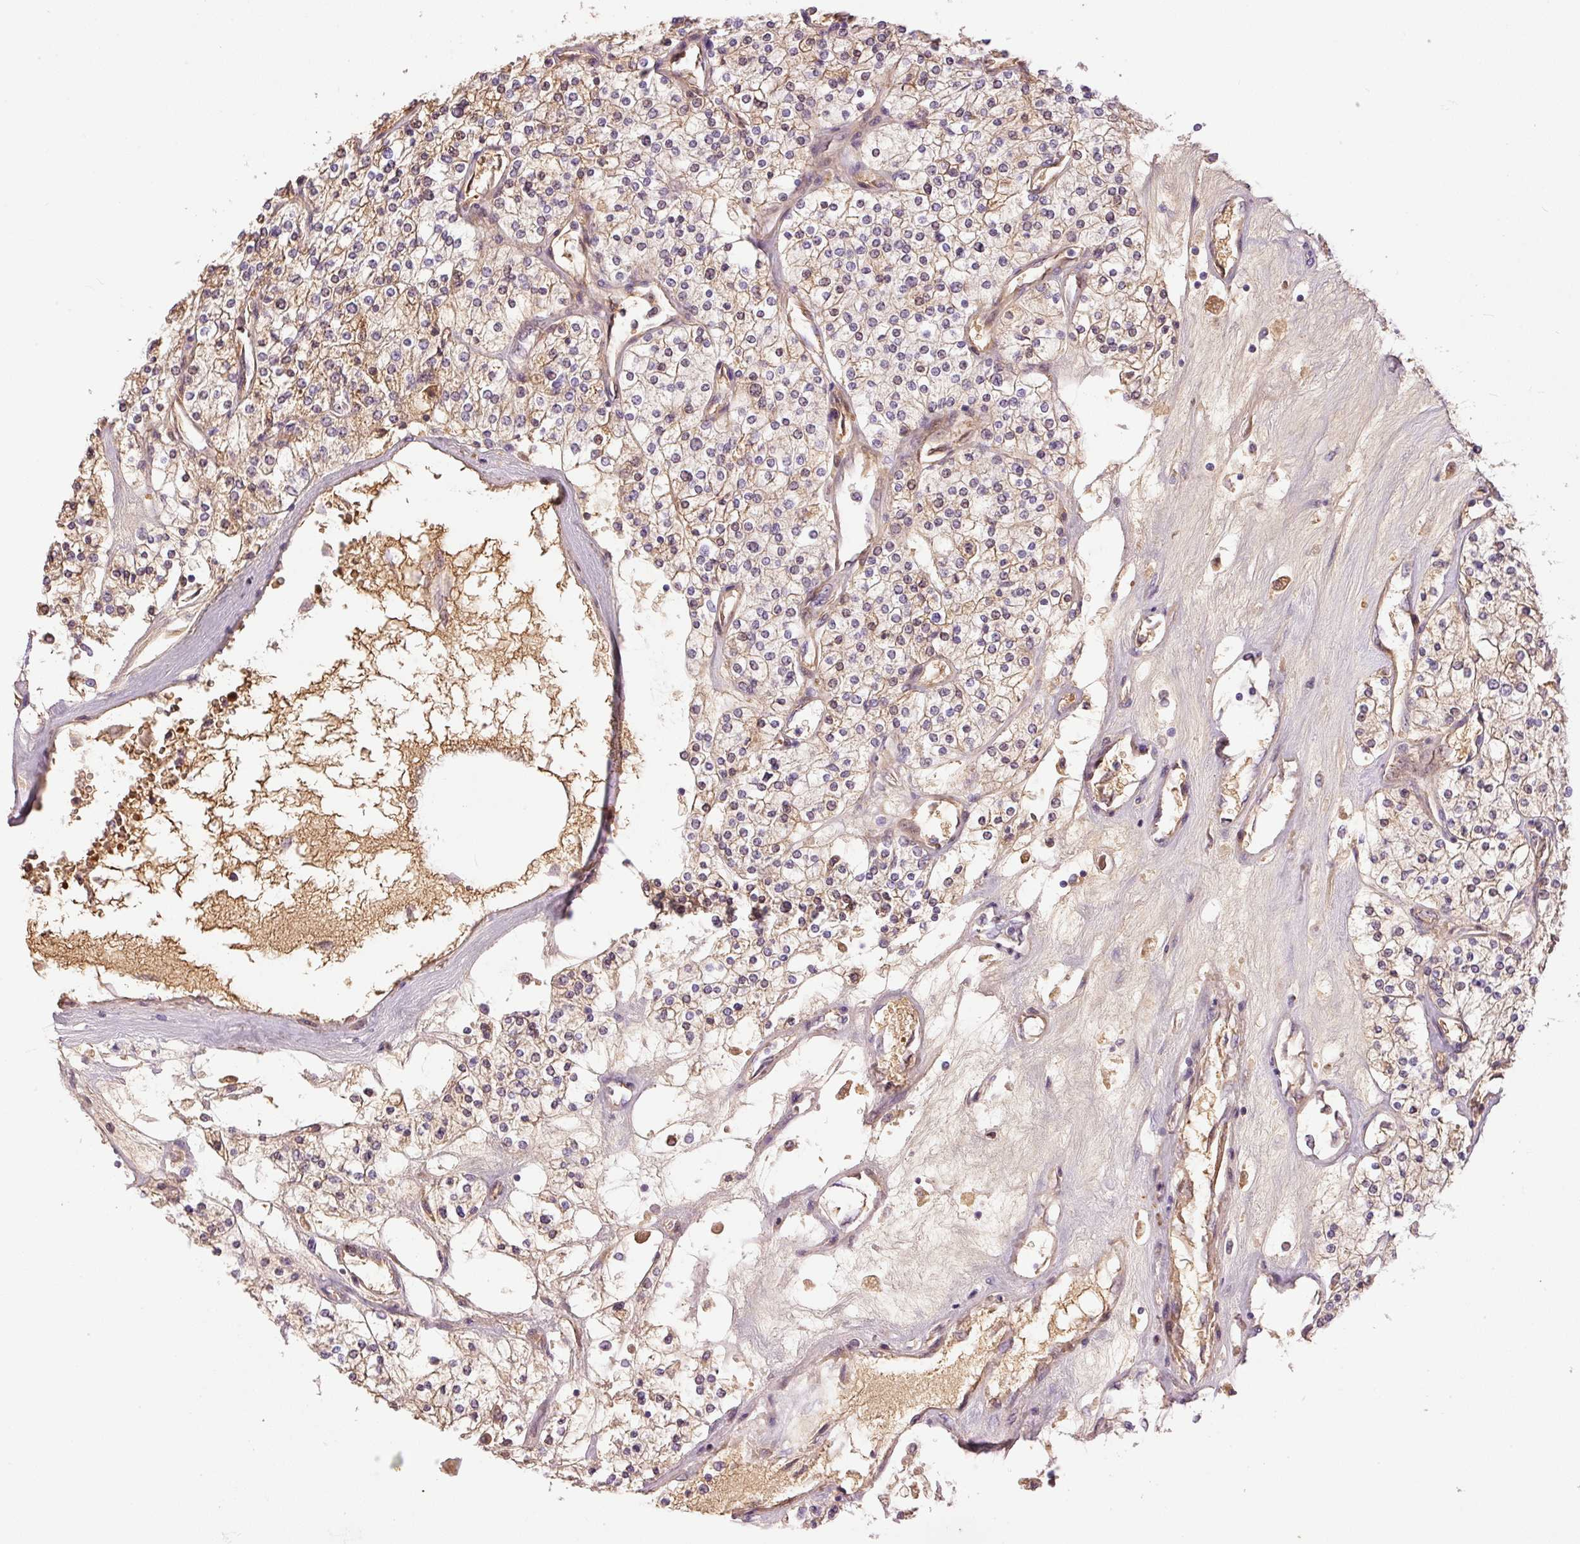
{"staining": {"intensity": "moderate", "quantity": "<25%", "location": "cytoplasmic/membranous,nuclear"}, "tissue": "renal cancer", "cell_type": "Tumor cells", "image_type": "cancer", "snomed": [{"axis": "morphology", "description": "Adenocarcinoma, NOS"}, {"axis": "topography", "description": "Kidney"}], "caption": "This is a micrograph of immunohistochemistry (IHC) staining of renal cancer, which shows moderate expression in the cytoplasmic/membranous and nuclear of tumor cells.", "gene": "CMTM8", "patient": {"sex": "male", "age": 80}}